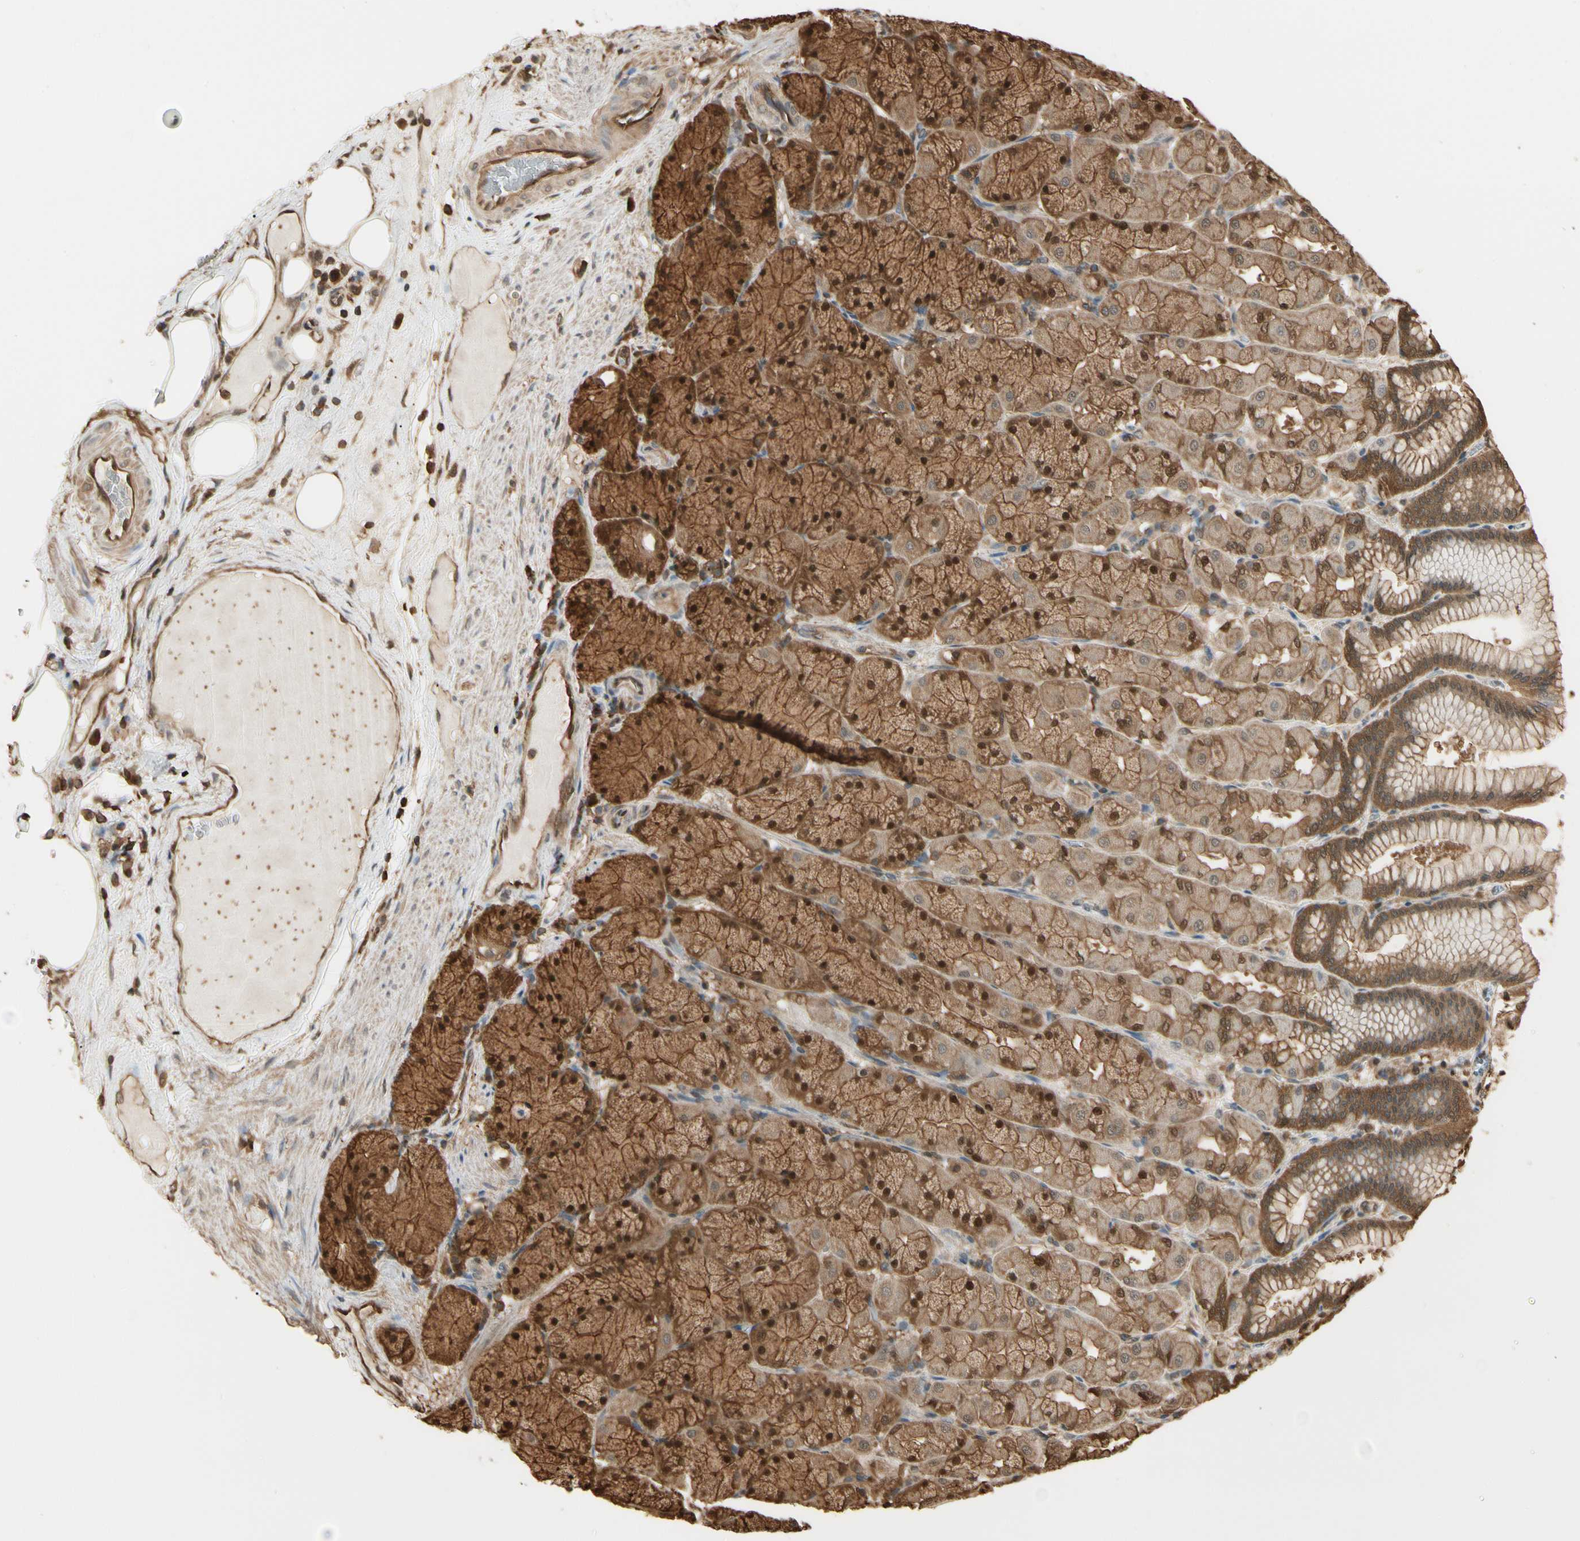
{"staining": {"intensity": "strong", "quantity": ">75%", "location": "cytoplasmic/membranous,nuclear"}, "tissue": "stomach", "cell_type": "Glandular cells", "image_type": "normal", "snomed": [{"axis": "morphology", "description": "Normal tissue, NOS"}, {"axis": "topography", "description": "Stomach, upper"}], "caption": "Immunohistochemistry photomicrograph of benign human stomach stained for a protein (brown), which demonstrates high levels of strong cytoplasmic/membranous,nuclear positivity in about >75% of glandular cells.", "gene": "YWHAE", "patient": {"sex": "female", "age": 56}}